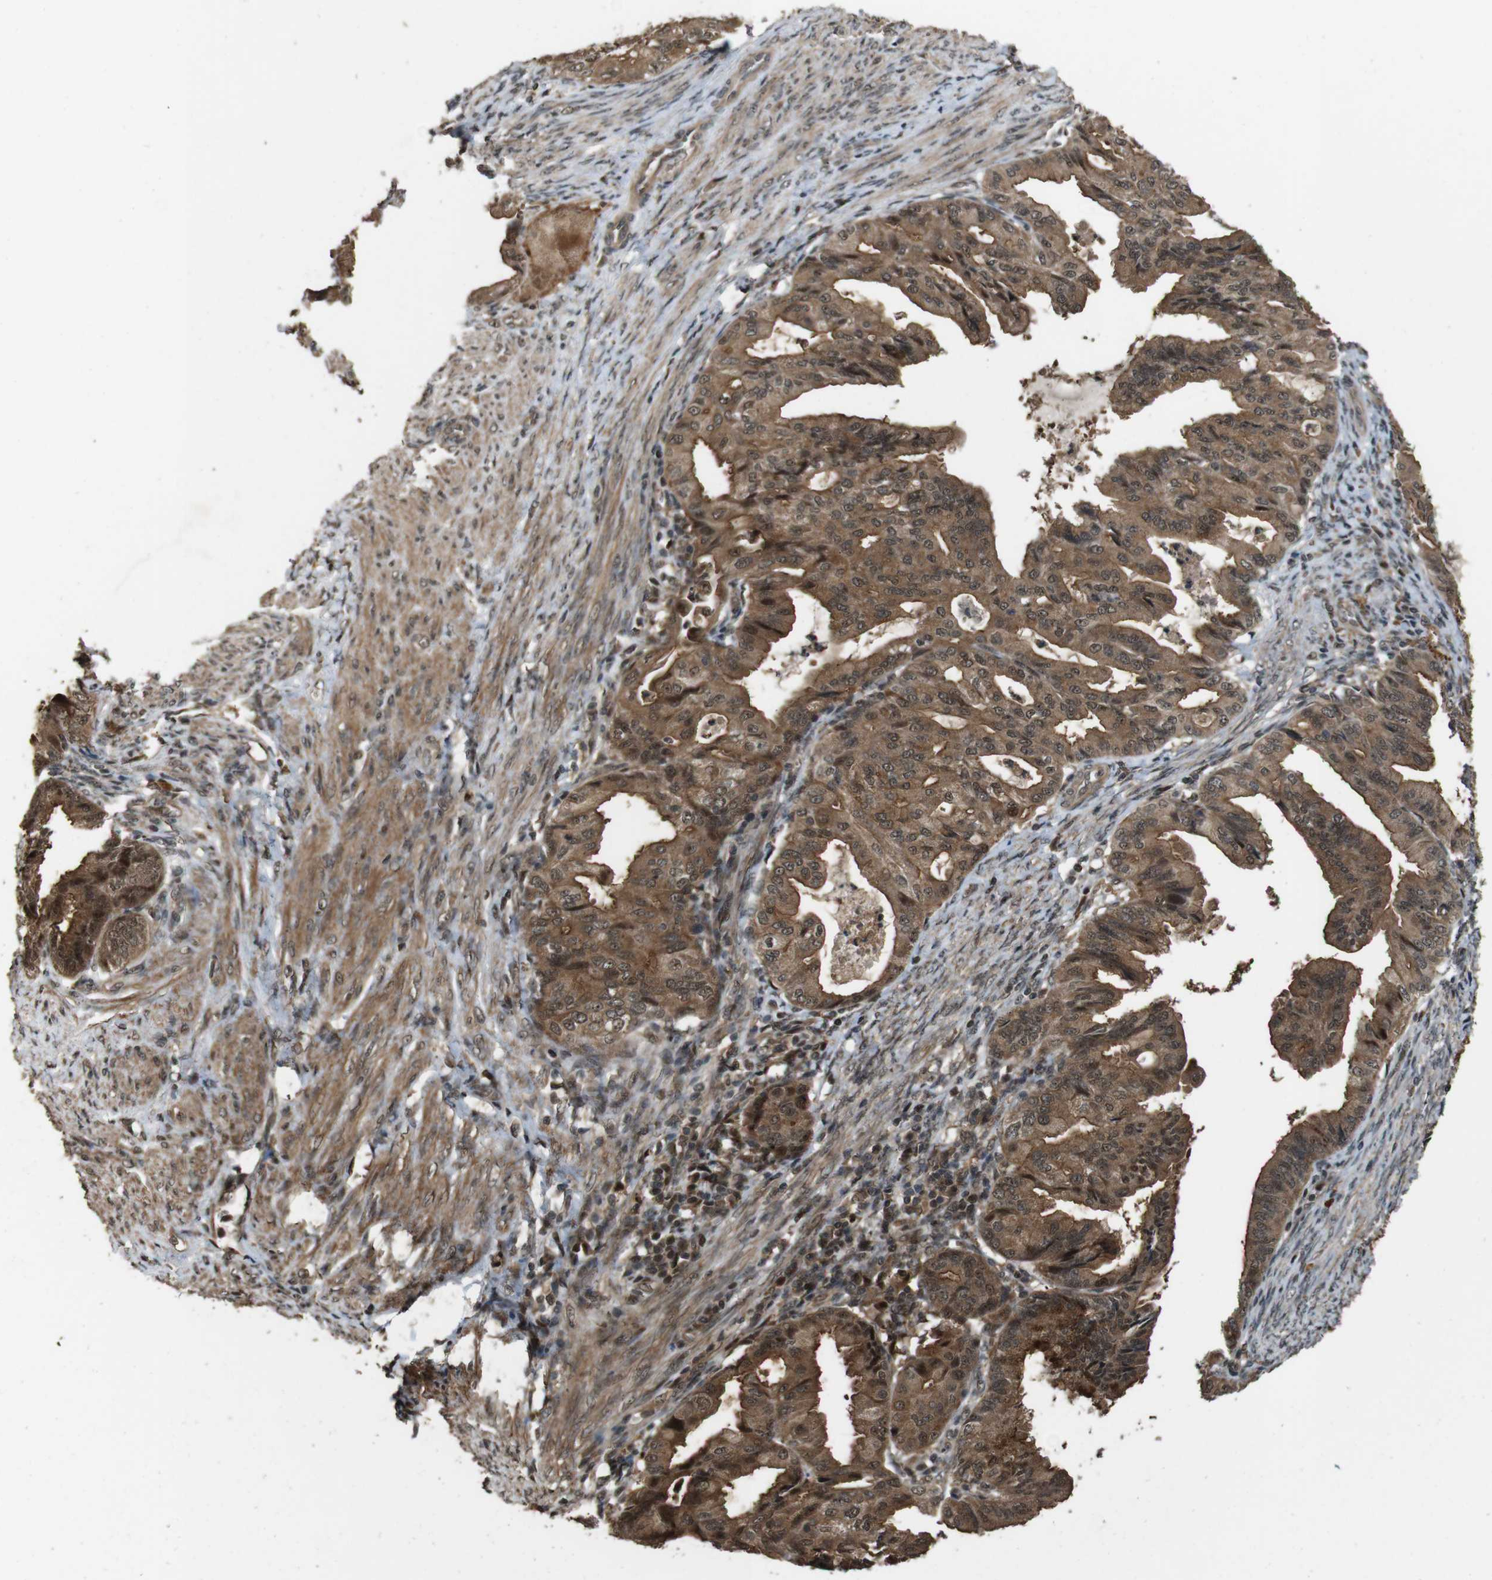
{"staining": {"intensity": "strong", "quantity": ">75%", "location": "cytoplasmic/membranous"}, "tissue": "endometrial cancer", "cell_type": "Tumor cells", "image_type": "cancer", "snomed": [{"axis": "morphology", "description": "Adenocarcinoma, NOS"}, {"axis": "topography", "description": "Endometrium"}], "caption": "Immunohistochemical staining of endometrial adenocarcinoma shows high levels of strong cytoplasmic/membranous expression in about >75% of tumor cells.", "gene": "CDC34", "patient": {"sex": "female", "age": 86}}